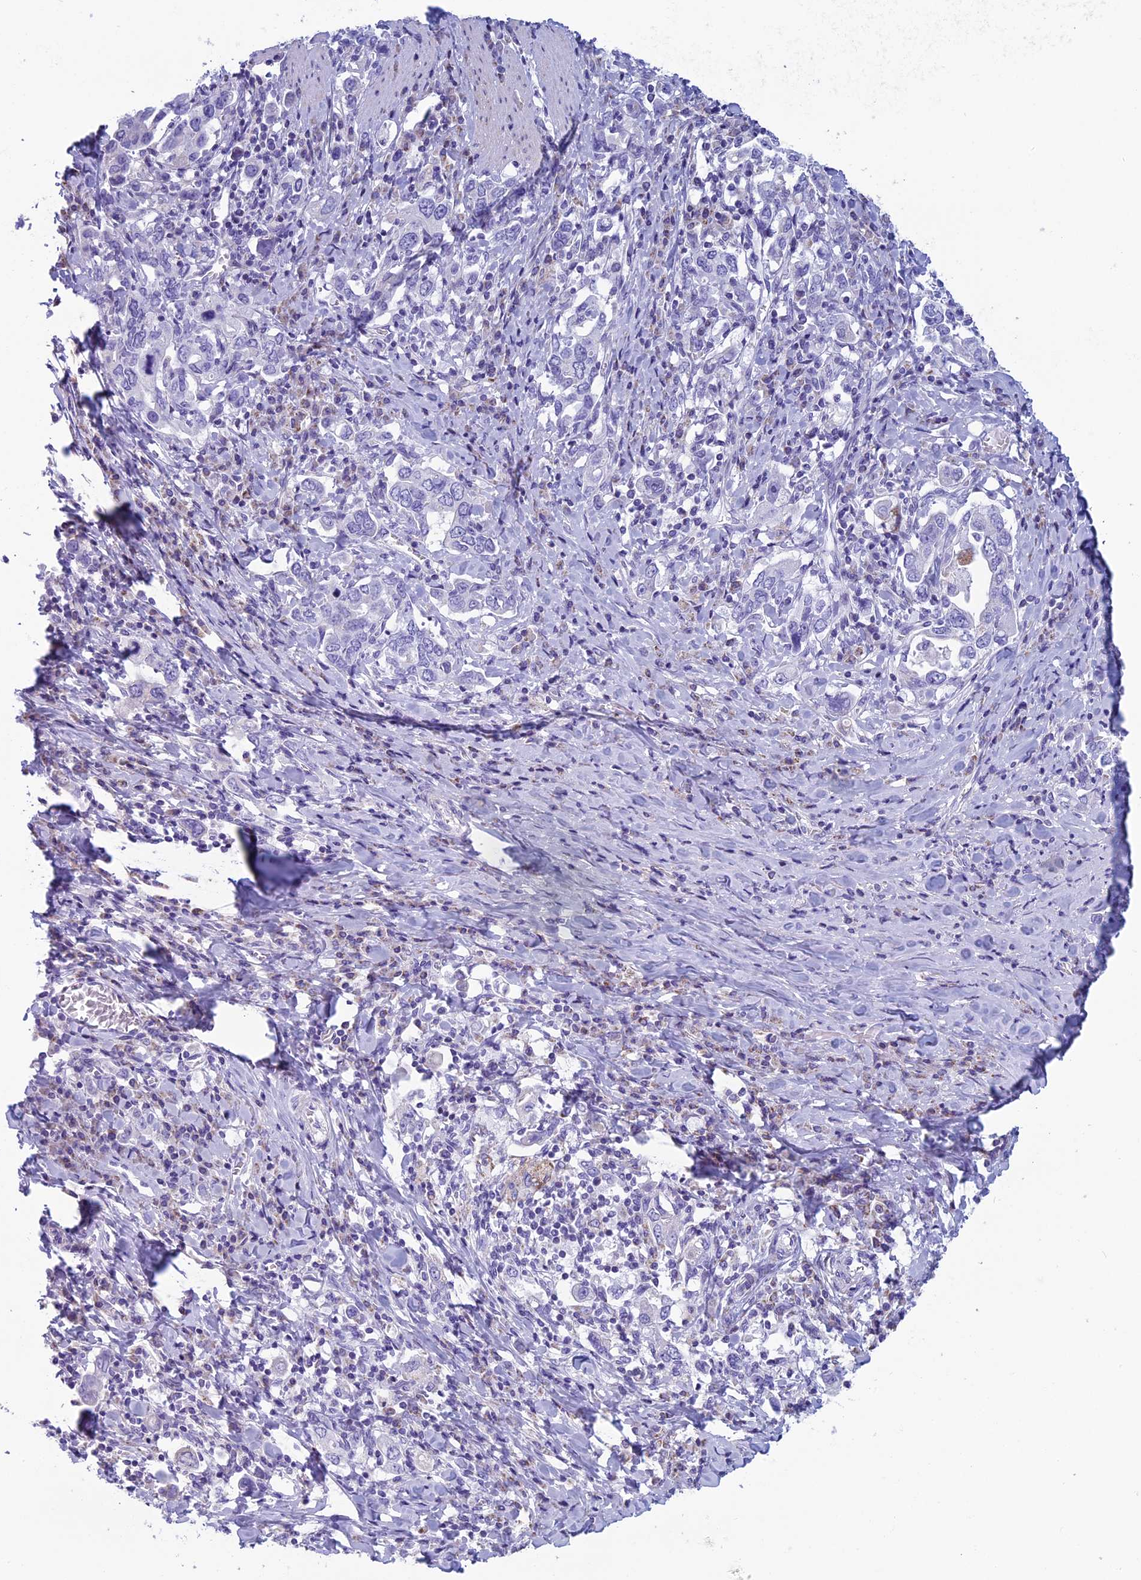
{"staining": {"intensity": "negative", "quantity": "none", "location": "none"}, "tissue": "stomach cancer", "cell_type": "Tumor cells", "image_type": "cancer", "snomed": [{"axis": "morphology", "description": "Adenocarcinoma, NOS"}, {"axis": "topography", "description": "Stomach, upper"}, {"axis": "topography", "description": "Stomach"}], "caption": "This is a histopathology image of immunohistochemistry staining of adenocarcinoma (stomach), which shows no positivity in tumor cells. (Immunohistochemistry (ihc), brightfield microscopy, high magnification).", "gene": "ZNF563", "patient": {"sex": "male", "age": 62}}